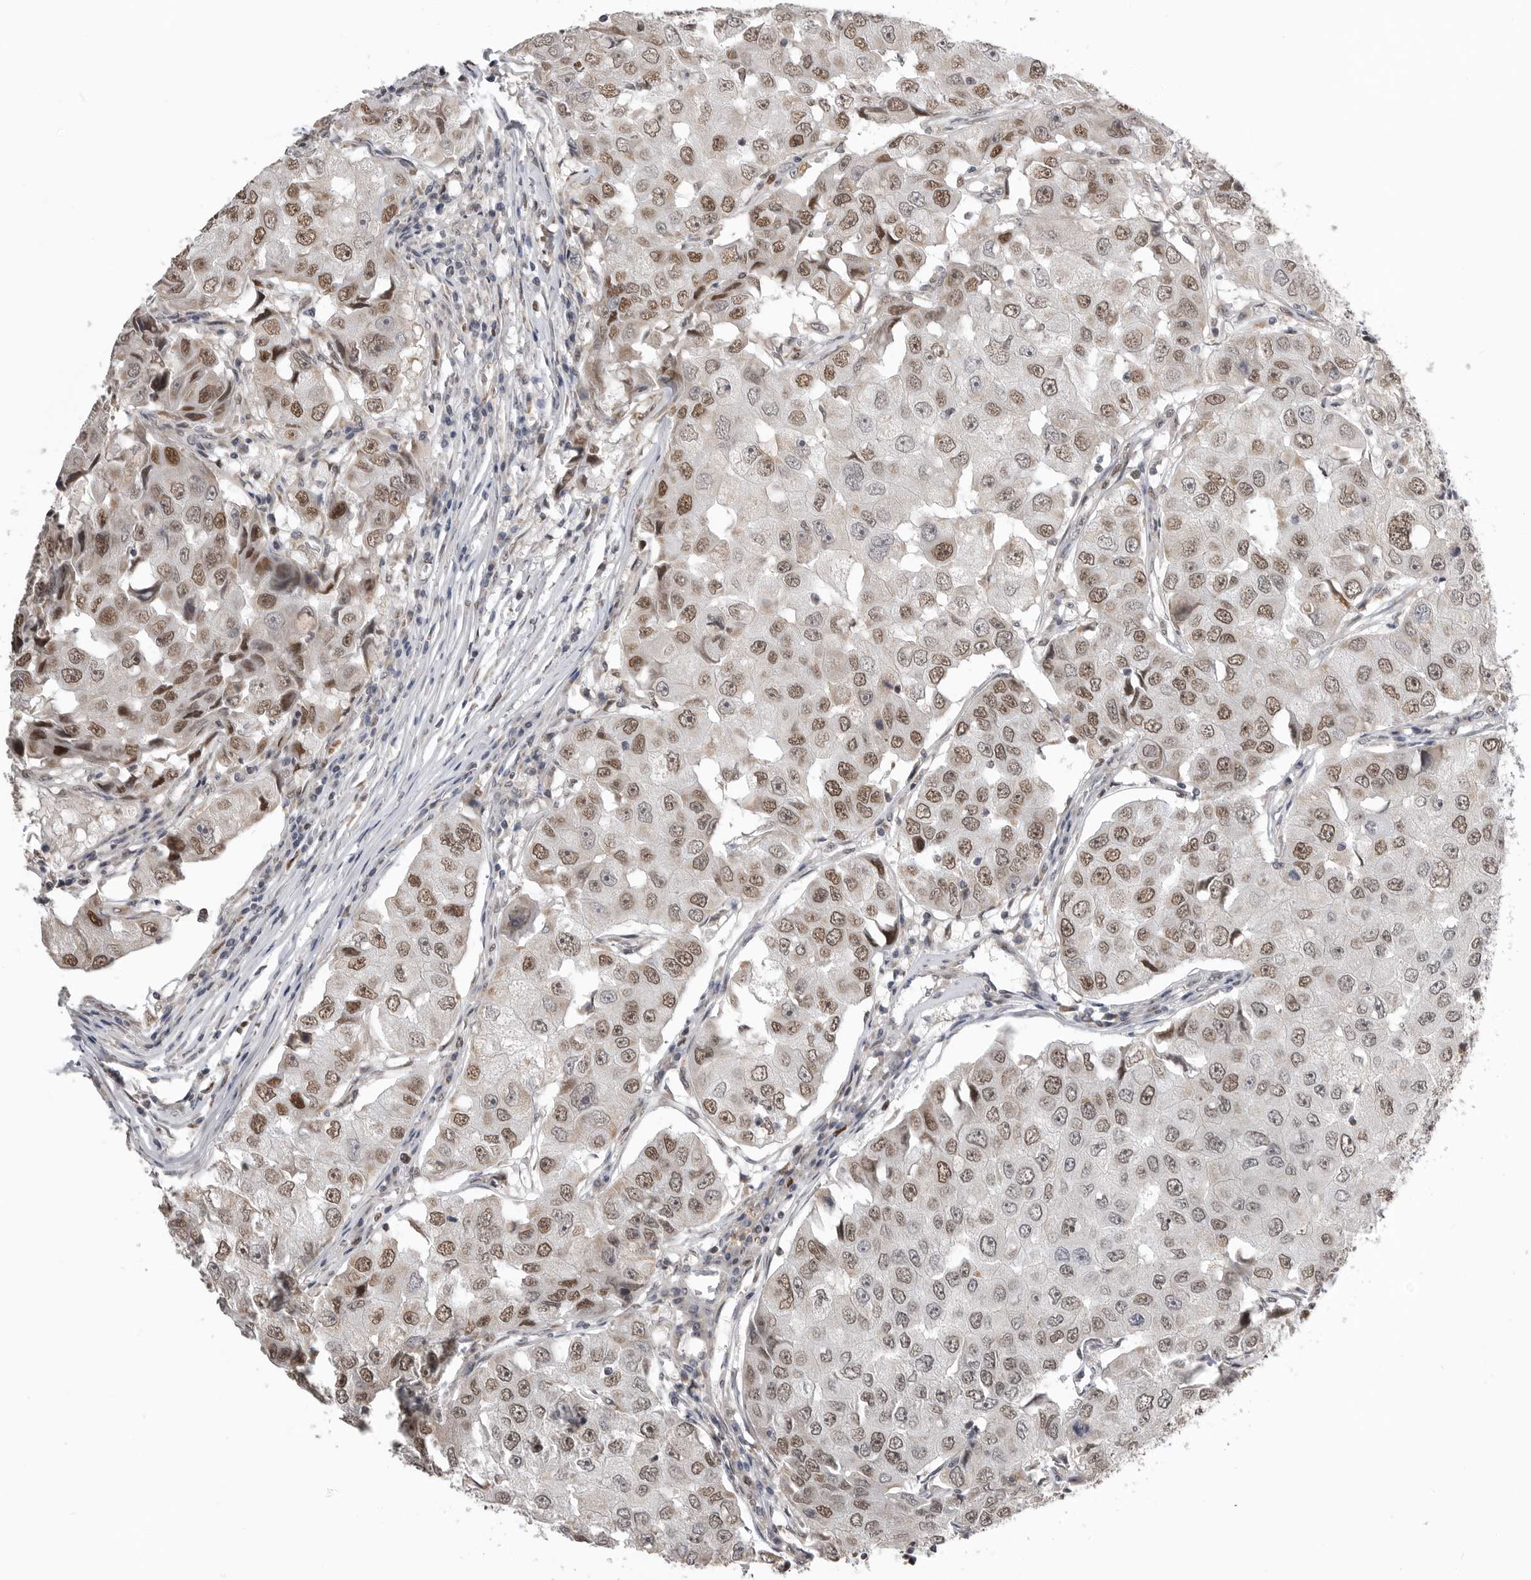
{"staining": {"intensity": "moderate", "quantity": ">75%", "location": "nuclear"}, "tissue": "breast cancer", "cell_type": "Tumor cells", "image_type": "cancer", "snomed": [{"axis": "morphology", "description": "Duct carcinoma"}, {"axis": "topography", "description": "Breast"}], "caption": "Human breast cancer stained with a protein marker shows moderate staining in tumor cells.", "gene": "SMARCC1", "patient": {"sex": "female", "age": 27}}